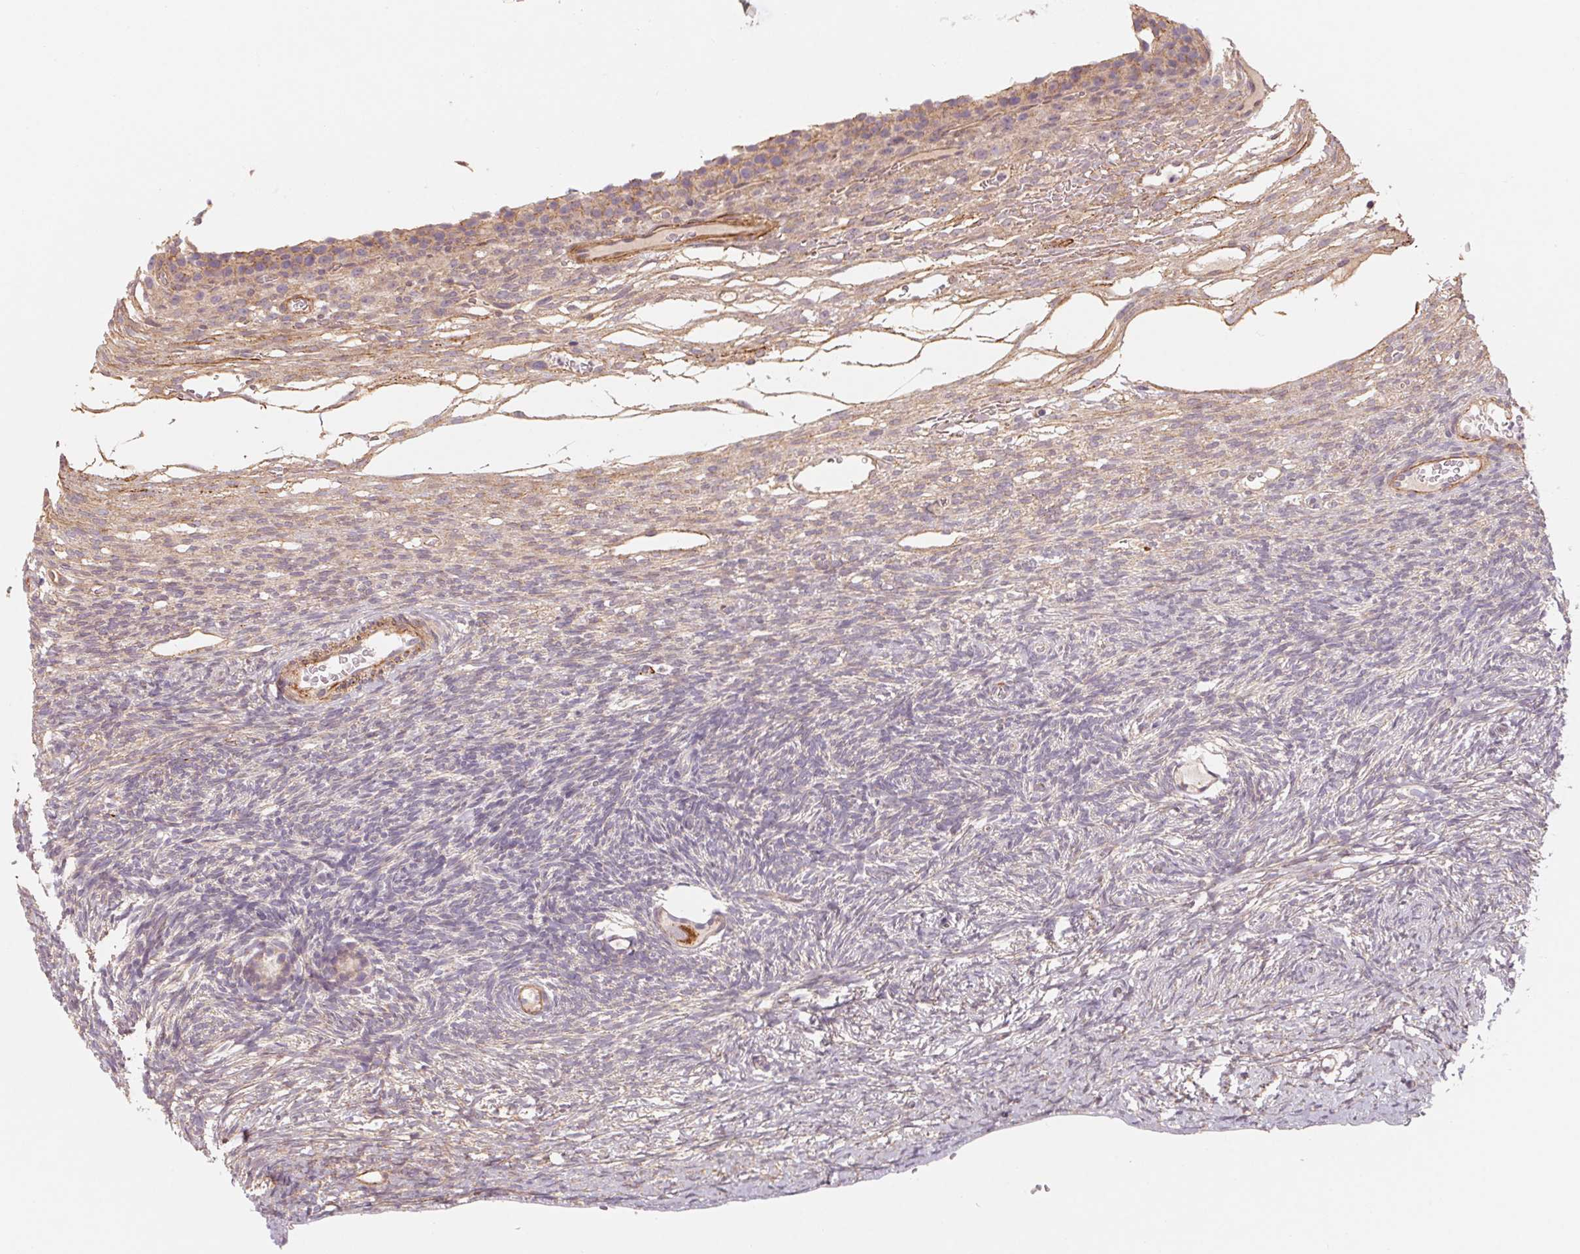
{"staining": {"intensity": "strong", "quantity": "25%-75%", "location": "cytoplasmic/membranous"}, "tissue": "ovary", "cell_type": "Follicle cells", "image_type": "normal", "snomed": [{"axis": "morphology", "description": "Normal tissue, NOS"}, {"axis": "topography", "description": "Ovary"}], "caption": "Follicle cells demonstrate strong cytoplasmic/membranous expression in about 25%-75% of cells in unremarkable ovary. (DAB (3,3'-diaminobenzidine) = brown stain, brightfield microscopy at high magnification).", "gene": "CCDC112", "patient": {"sex": "female", "age": 34}}